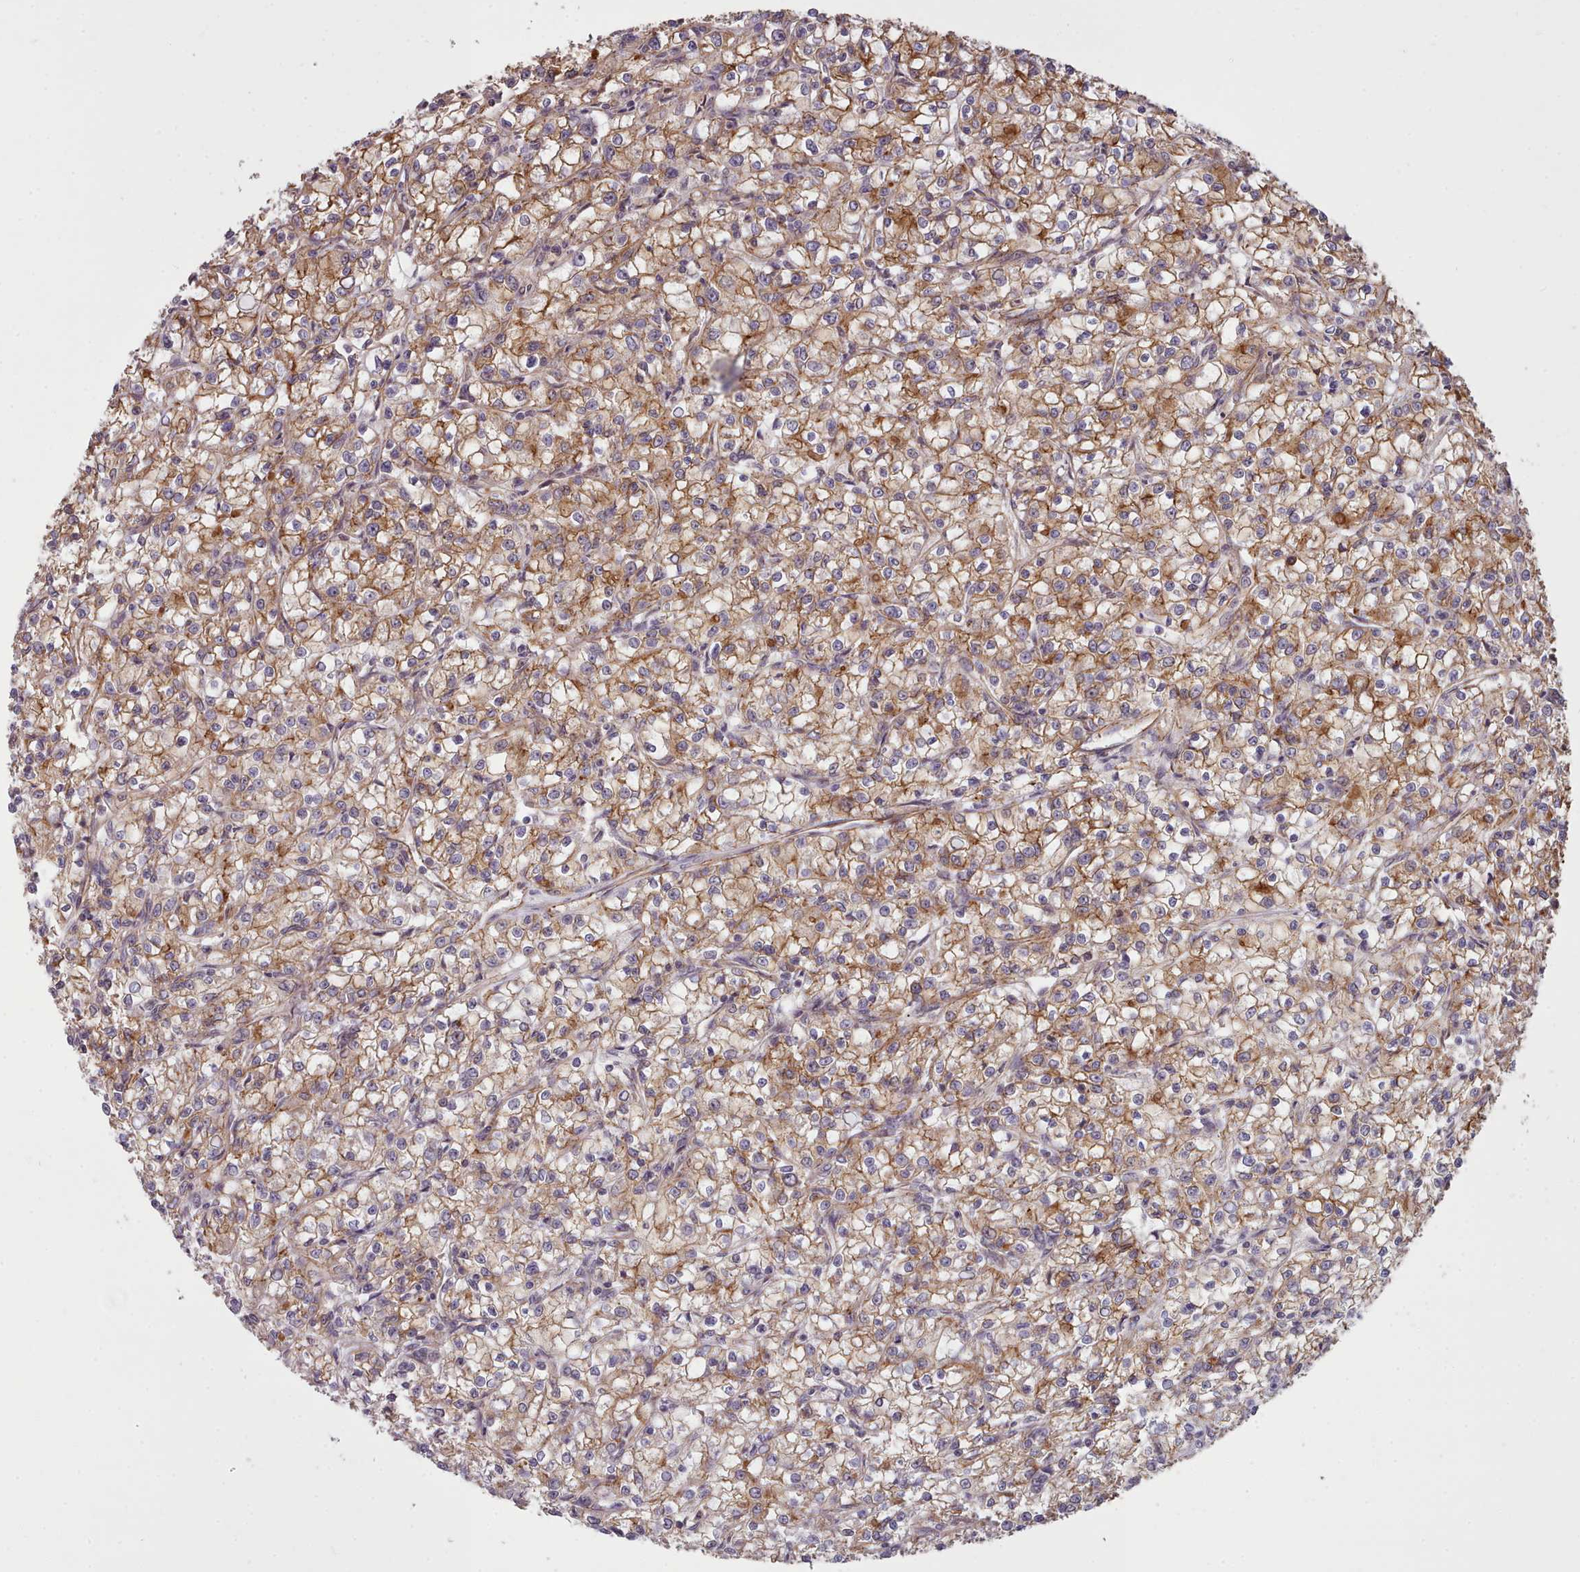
{"staining": {"intensity": "moderate", "quantity": ">75%", "location": "cytoplasmic/membranous"}, "tissue": "renal cancer", "cell_type": "Tumor cells", "image_type": "cancer", "snomed": [{"axis": "morphology", "description": "Adenocarcinoma, NOS"}, {"axis": "topography", "description": "Kidney"}], "caption": "Immunohistochemical staining of human adenocarcinoma (renal) demonstrates medium levels of moderate cytoplasmic/membranous protein staining in approximately >75% of tumor cells.", "gene": "MRPL46", "patient": {"sex": "female", "age": 59}}